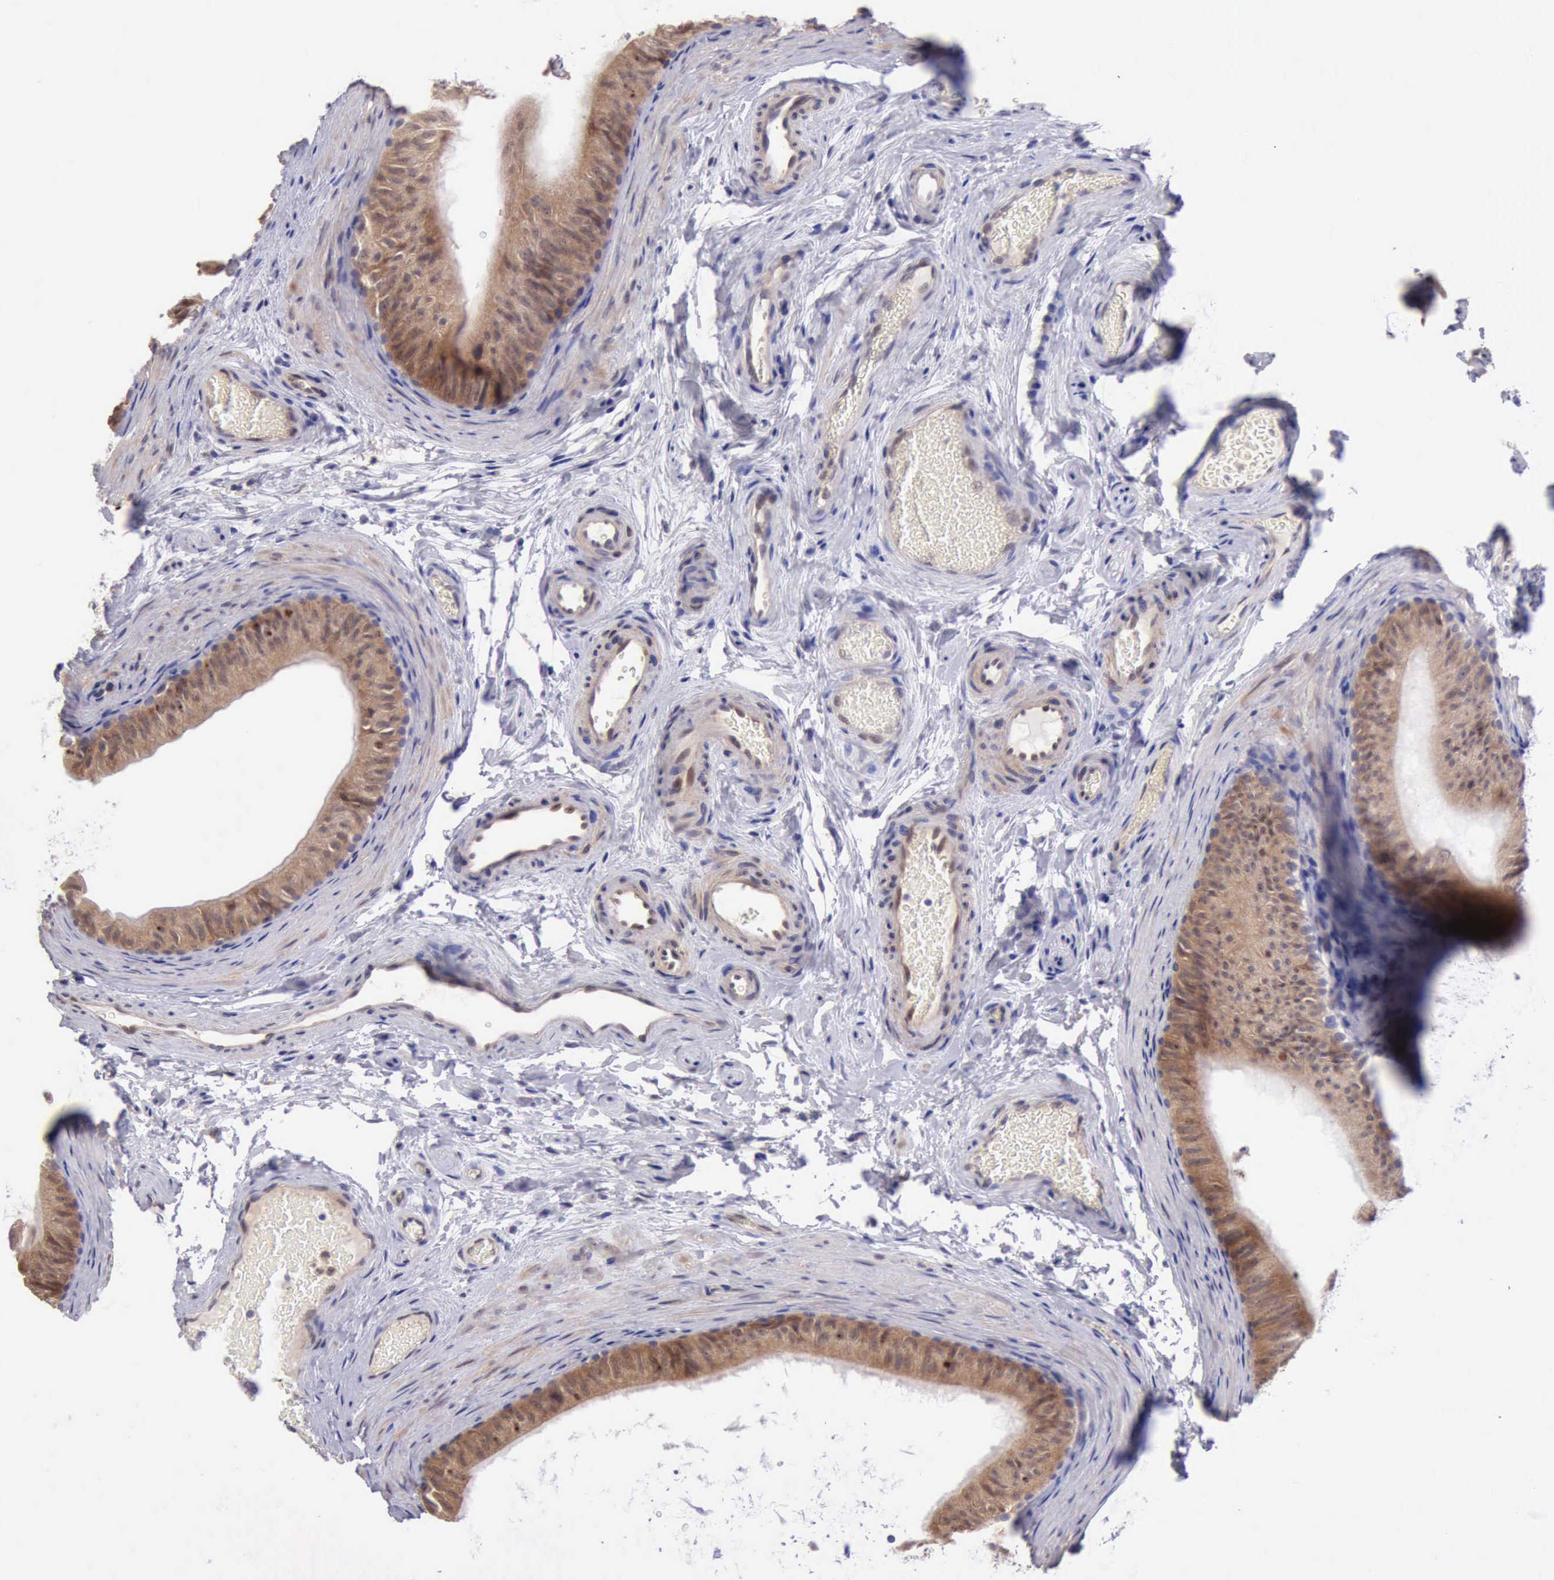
{"staining": {"intensity": "moderate", "quantity": ">75%", "location": "cytoplasmic/membranous"}, "tissue": "epididymis", "cell_type": "Glandular cells", "image_type": "normal", "snomed": [{"axis": "morphology", "description": "Normal tissue, NOS"}, {"axis": "topography", "description": "Testis"}, {"axis": "topography", "description": "Epididymis"}], "caption": "Unremarkable epididymis exhibits moderate cytoplasmic/membranous staining in approximately >75% of glandular cells, visualized by immunohistochemistry.", "gene": "DNAJB7", "patient": {"sex": "male", "age": 36}}